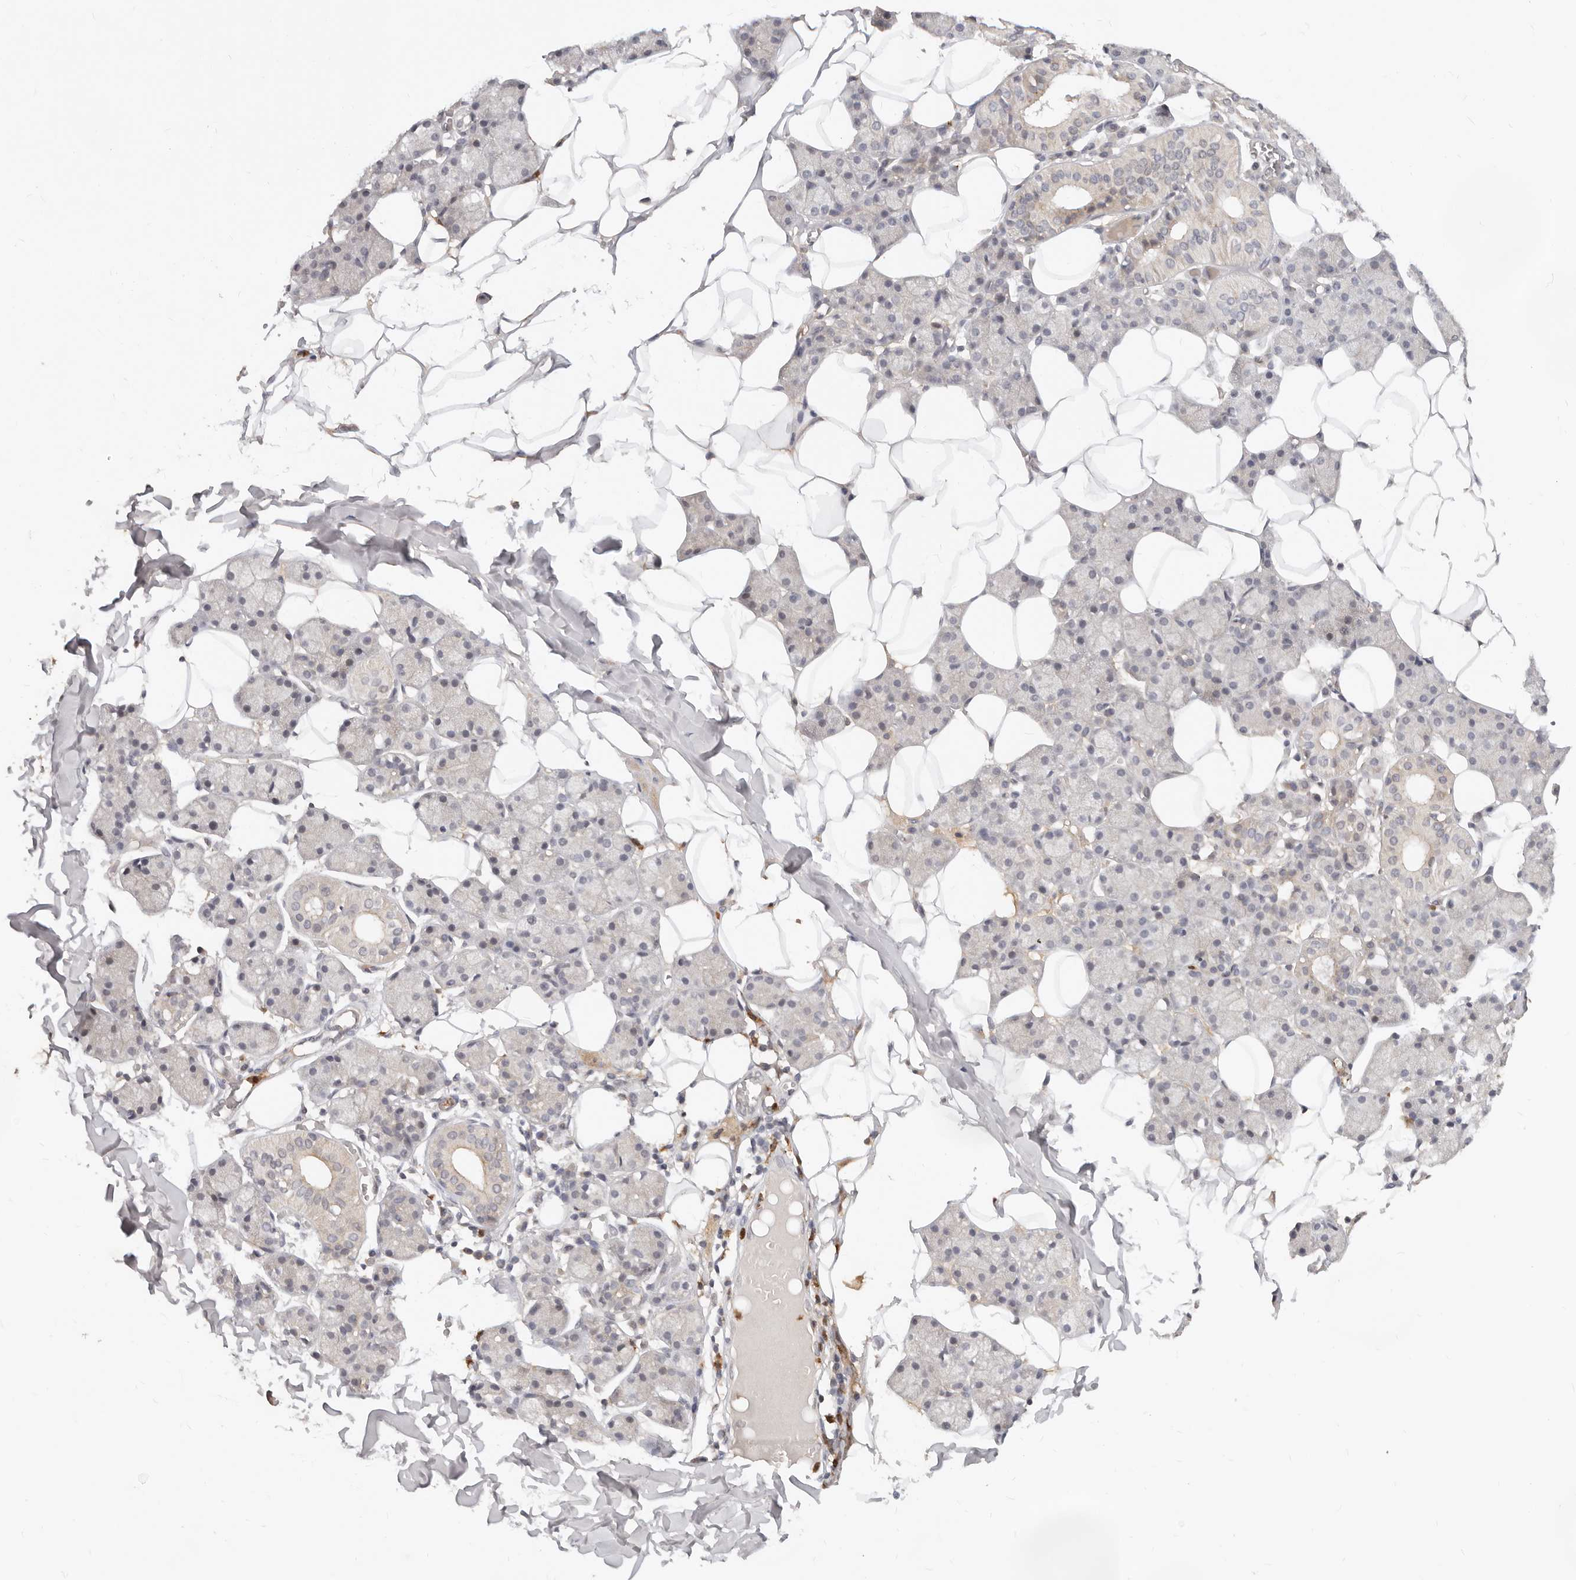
{"staining": {"intensity": "weak", "quantity": "<25%", "location": "cytoplasmic/membranous"}, "tissue": "salivary gland", "cell_type": "Glandular cells", "image_type": "normal", "snomed": [{"axis": "morphology", "description": "Normal tissue, NOS"}, {"axis": "topography", "description": "Salivary gland"}], "caption": "The IHC histopathology image has no significant expression in glandular cells of salivary gland. Brightfield microscopy of immunohistochemistry (IHC) stained with DAB (brown) and hematoxylin (blue), captured at high magnification.", "gene": "USP49", "patient": {"sex": "female", "age": 33}}